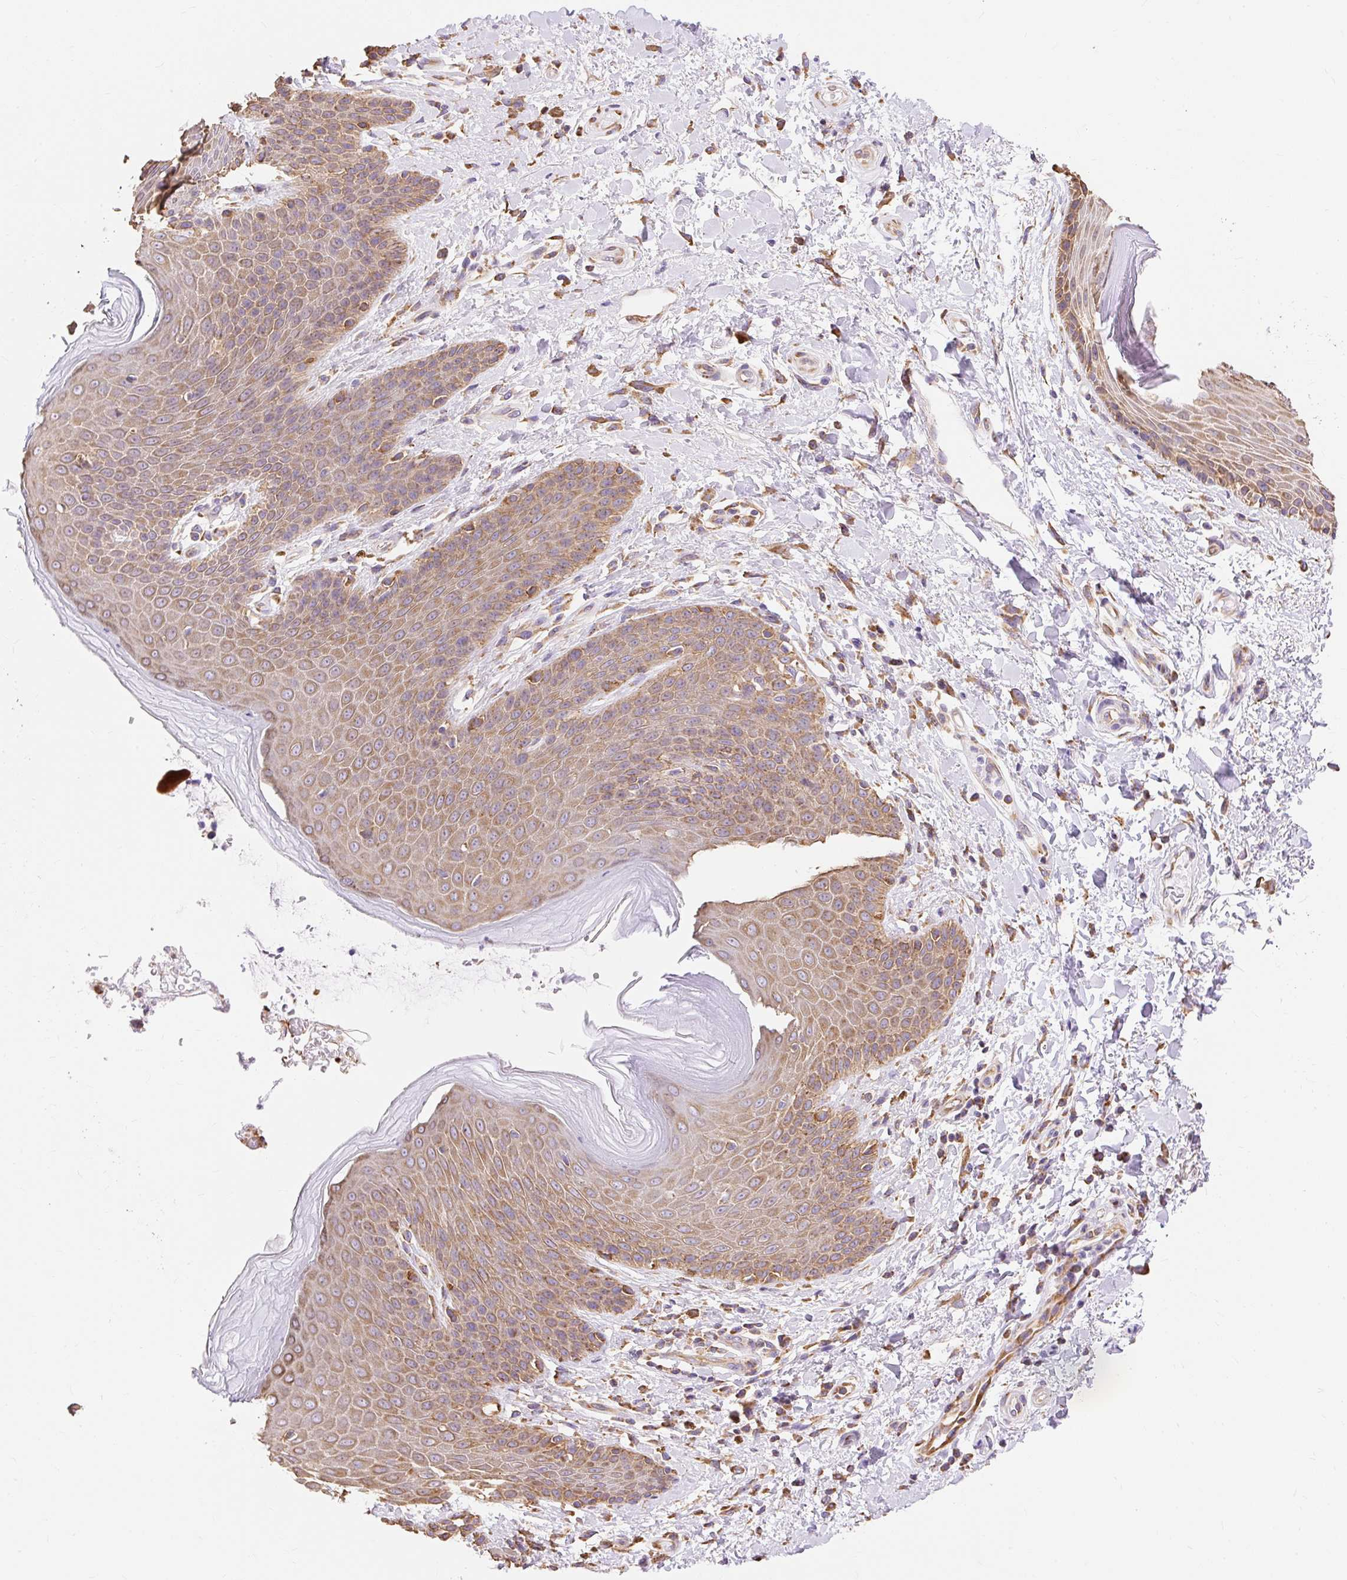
{"staining": {"intensity": "moderate", "quantity": ">75%", "location": "cytoplasmic/membranous"}, "tissue": "skin", "cell_type": "Epidermal cells", "image_type": "normal", "snomed": [{"axis": "morphology", "description": "Normal tissue, NOS"}, {"axis": "topography", "description": "Peripheral nerve tissue"}], "caption": "Immunohistochemistry photomicrograph of normal human skin stained for a protein (brown), which reveals medium levels of moderate cytoplasmic/membranous expression in about >75% of epidermal cells.", "gene": "ENSG00000260836", "patient": {"sex": "male", "age": 51}}